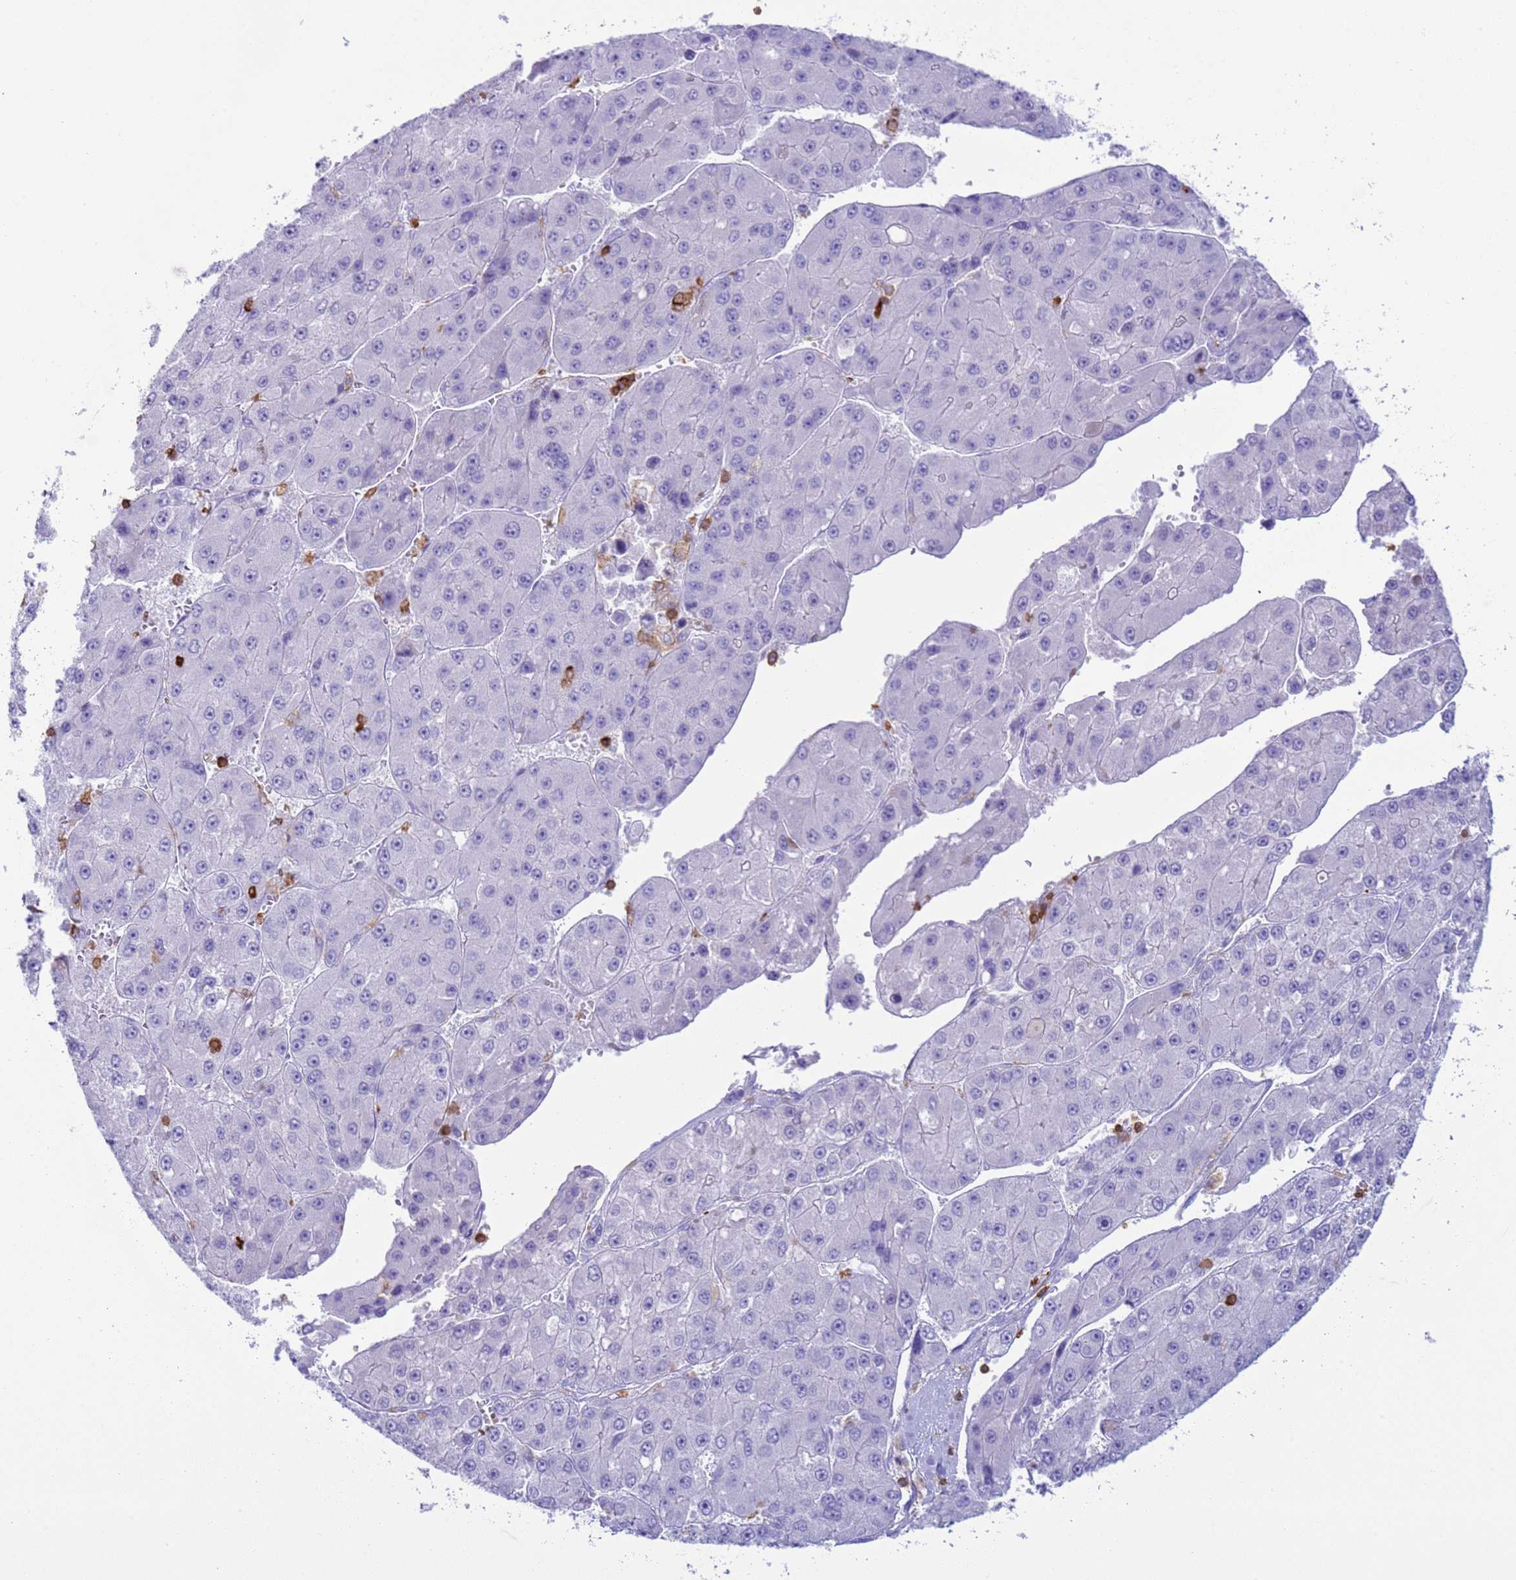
{"staining": {"intensity": "negative", "quantity": "none", "location": "none"}, "tissue": "liver cancer", "cell_type": "Tumor cells", "image_type": "cancer", "snomed": [{"axis": "morphology", "description": "Carcinoma, Hepatocellular, NOS"}, {"axis": "topography", "description": "Liver"}], "caption": "DAB (3,3'-diaminobenzidine) immunohistochemical staining of liver cancer exhibits no significant expression in tumor cells.", "gene": "IRF5", "patient": {"sex": "female", "age": 73}}